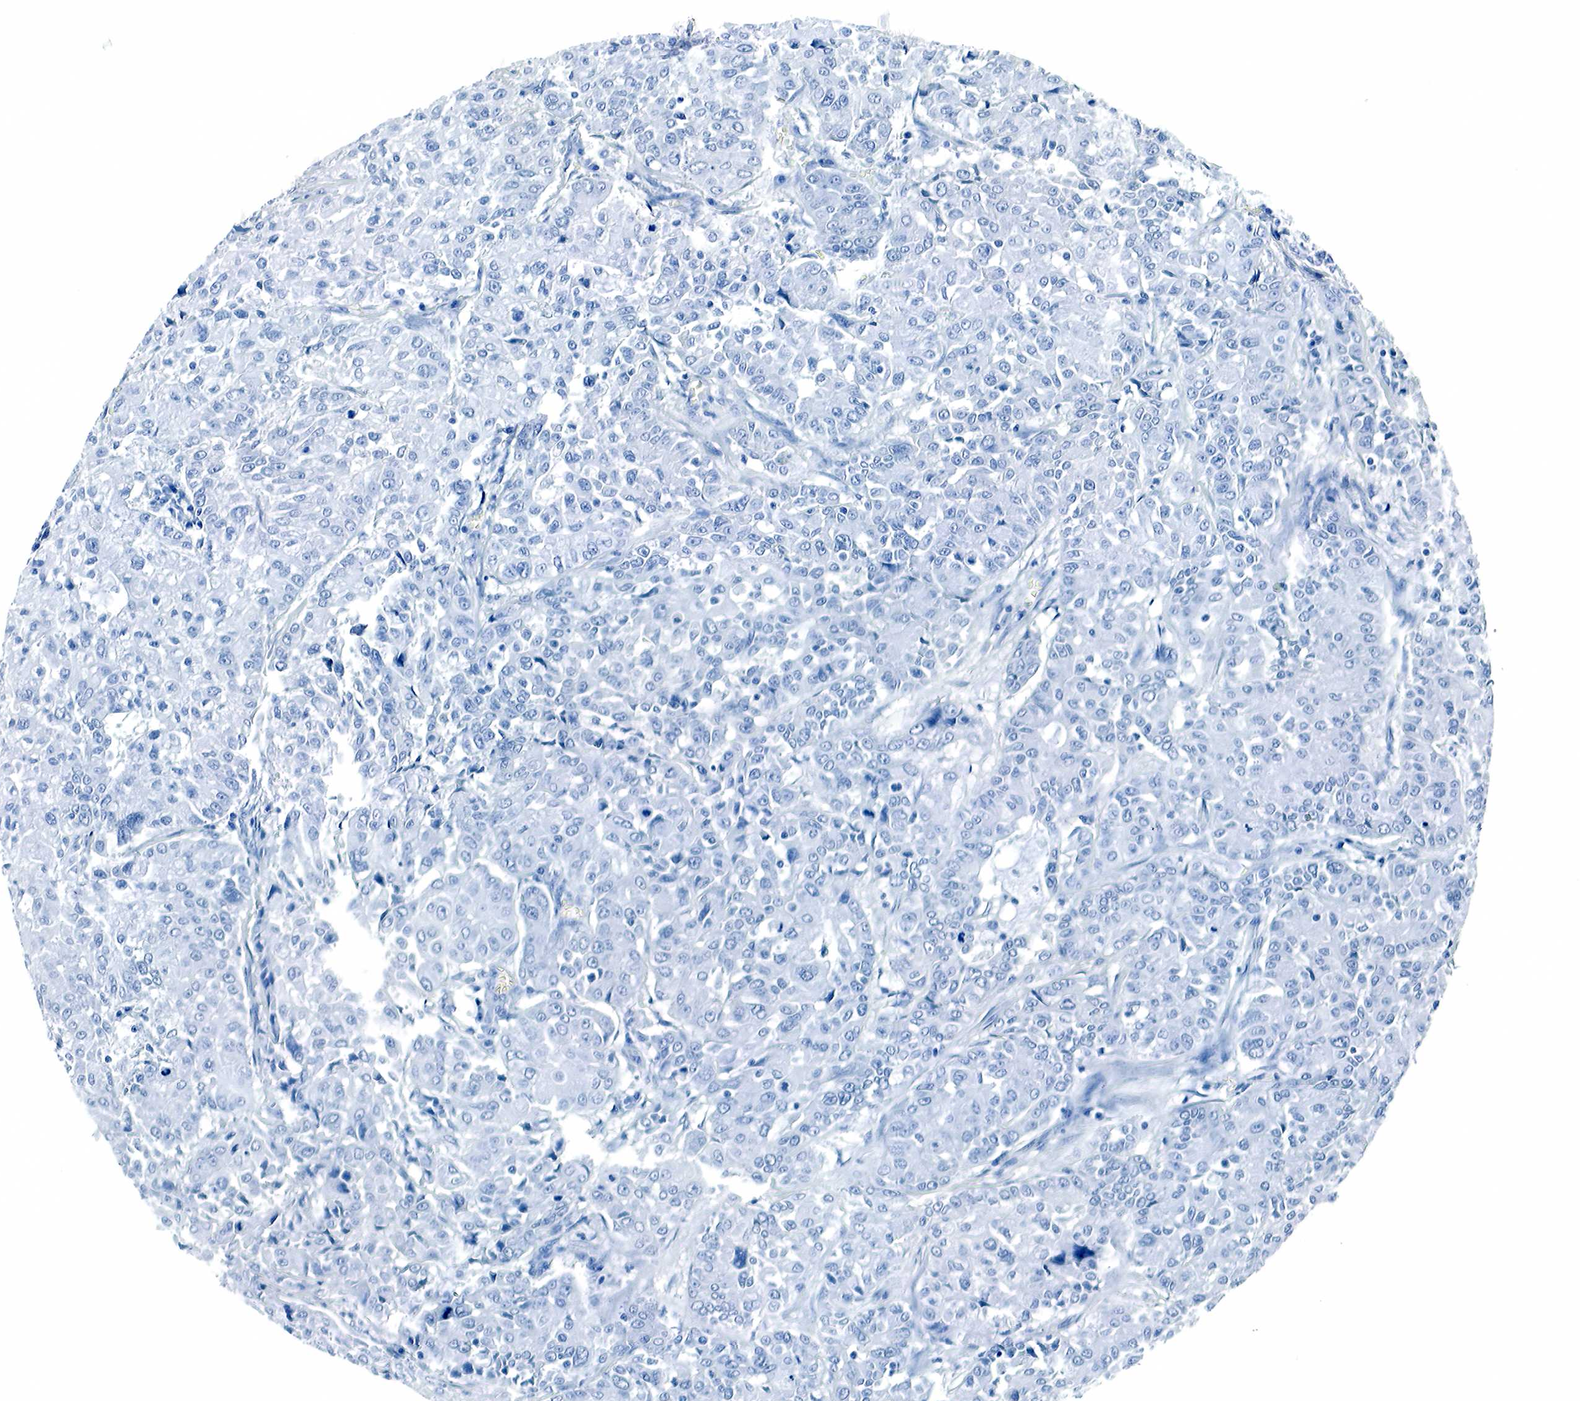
{"staining": {"intensity": "negative", "quantity": "none", "location": "none"}, "tissue": "pancreatic cancer", "cell_type": "Tumor cells", "image_type": "cancer", "snomed": [{"axis": "morphology", "description": "Adenocarcinoma, NOS"}, {"axis": "topography", "description": "Pancreas"}], "caption": "Pancreatic cancer (adenocarcinoma) was stained to show a protein in brown. There is no significant positivity in tumor cells.", "gene": "GAST", "patient": {"sex": "female", "age": 70}}